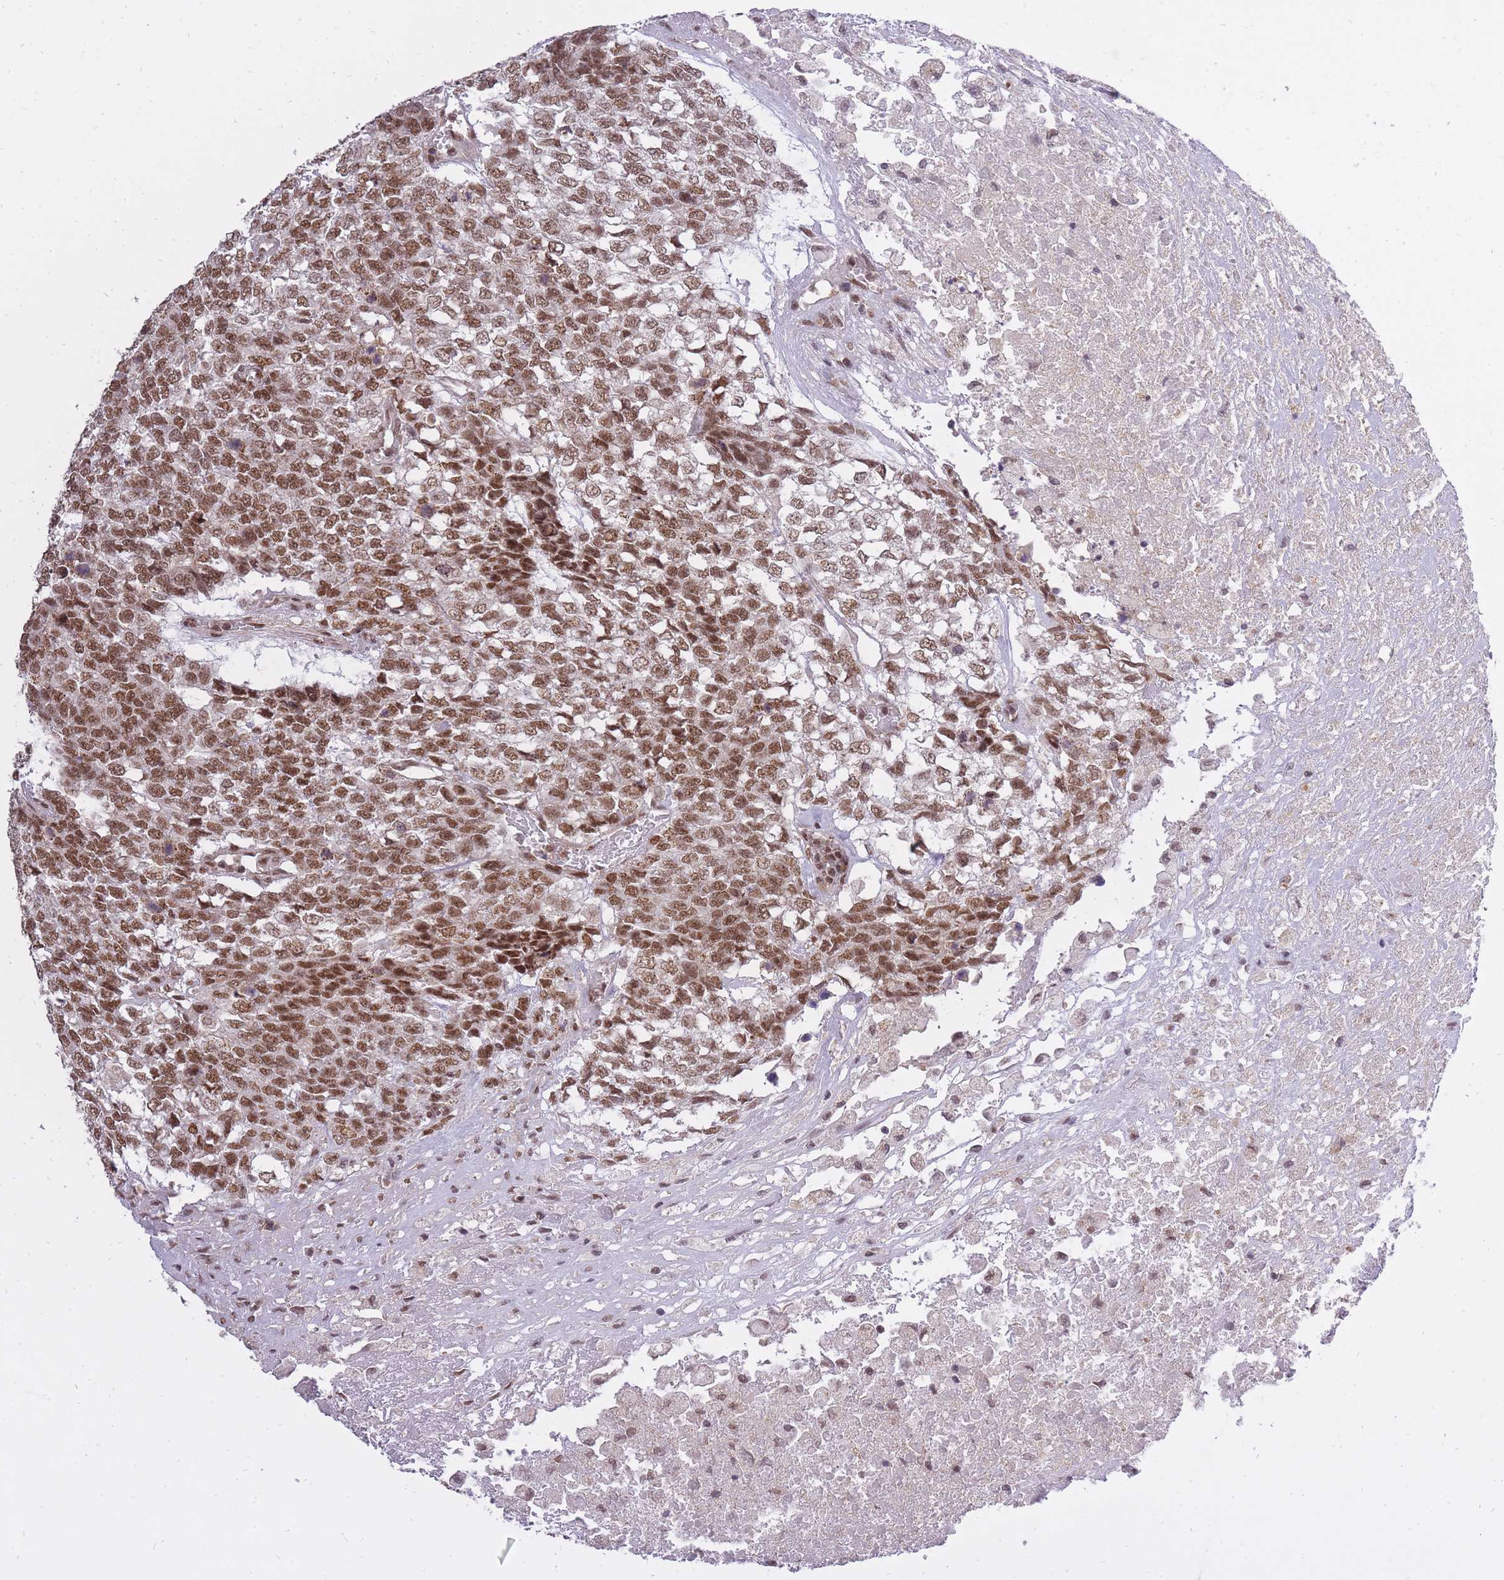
{"staining": {"intensity": "moderate", "quantity": ">75%", "location": "nuclear"}, "tissue": "testis cancer", "cell_type": "Tumor cells", "image_type": "cancer", "snomed": [{"axis": "morphology", "description": "Carcinoma, Embryonal, NOS"}, {"axis": "topography", "description": "Testis"}], "caption": "Testis cancer tissue exhibits moderate nuclear expression in approximately >75% of tumor cells (IHC, brightfield microscopy, high magnification).", "gene": "TIGD1", "patient": {"sex": "male", "age": 23}}